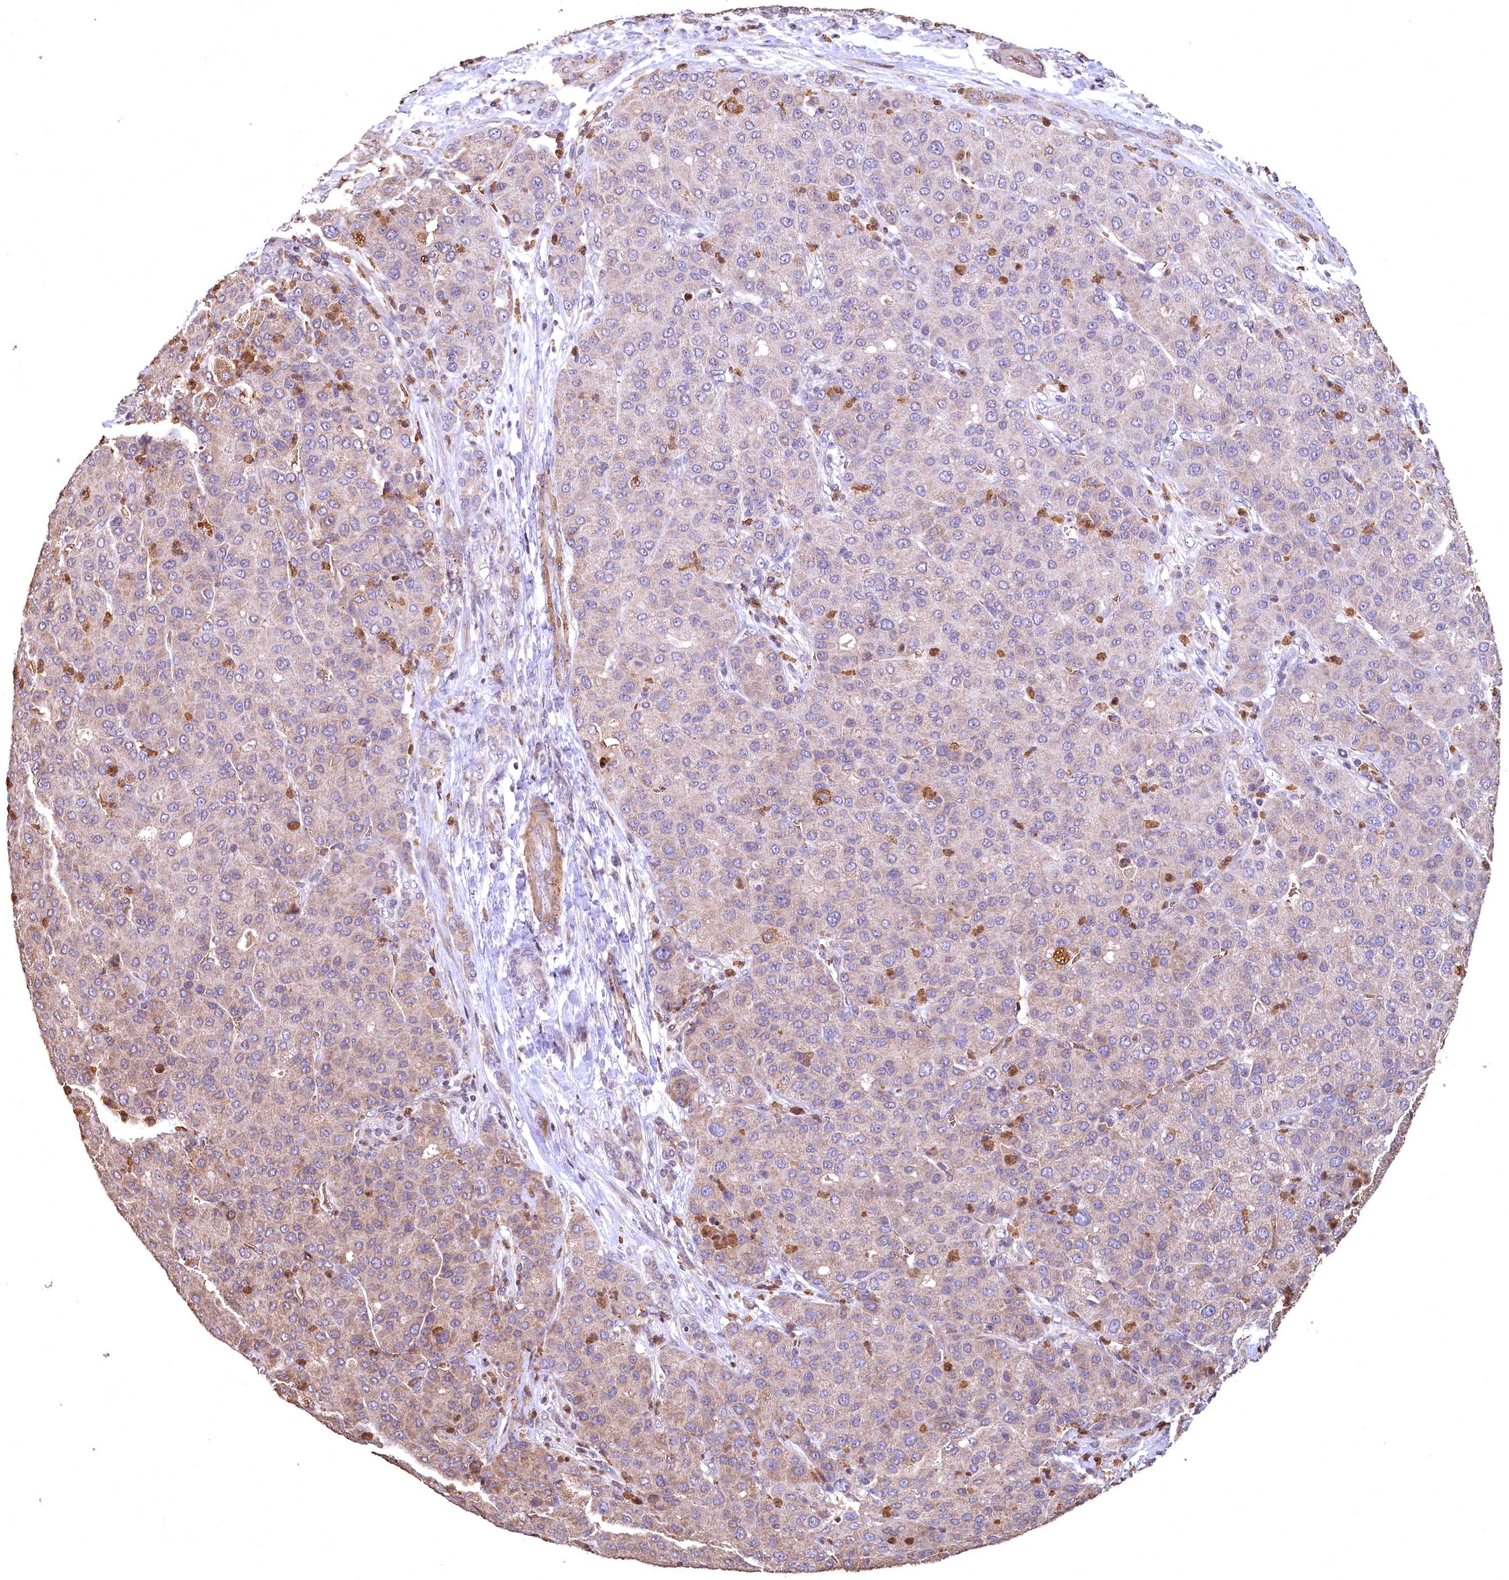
{"staining": {"intensity": "weak", "quantity": "<25%", "location": "cytoplasmic/membranous"}, "tissue": "liver cancer", "cell_type": "Tumor cells", "image_type": "cancer", "snomed": [{"axis": "morphology", "description": "Carcinoma, Hepatocellular, NOS"}, {"axis": "topography", "description": "Liver"}], "caption": "Human liver hepatocellular carcinoma stained for a protein using IHC demonstrates no staining in tumor cells.", "gene": "SPTA1", "patient": {"sex": "male", "age": 65}}